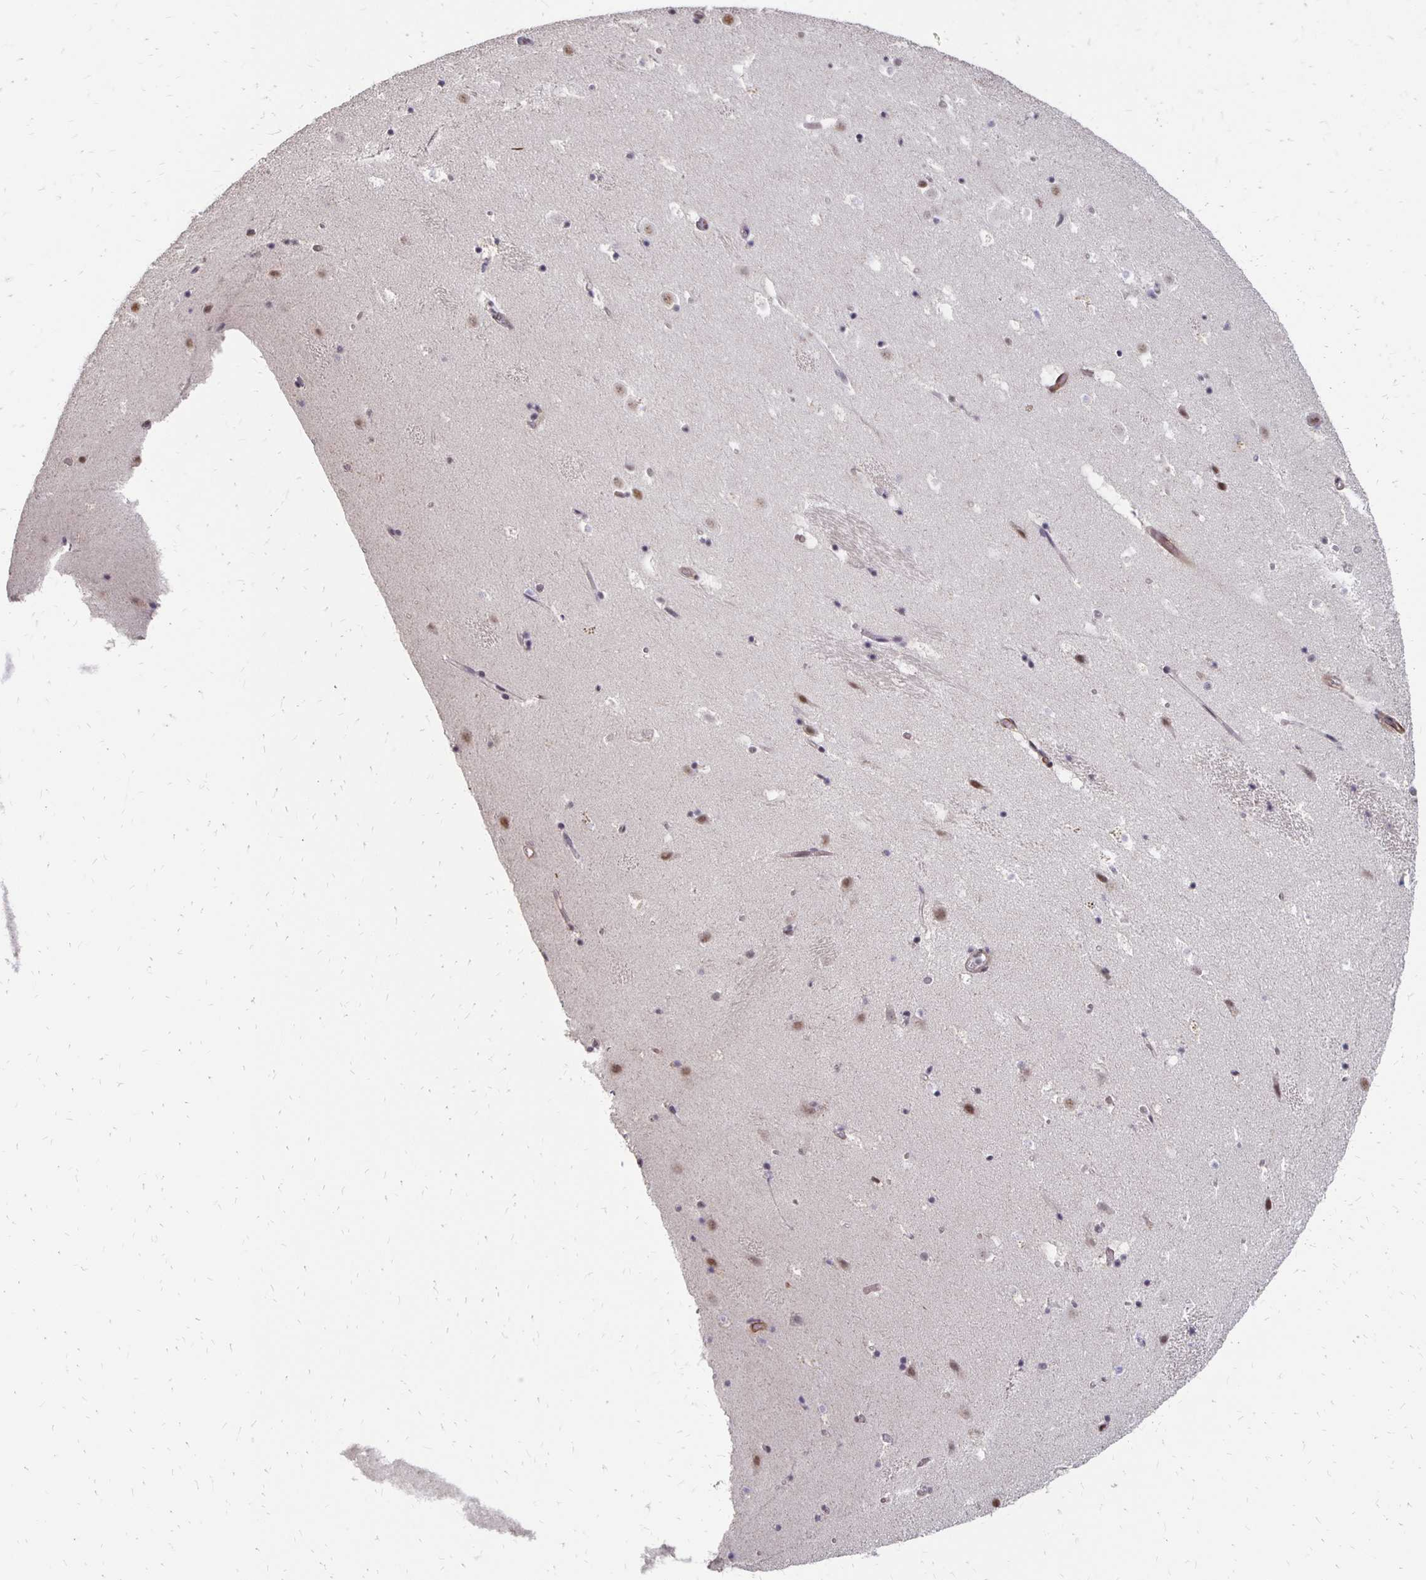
{"staining": {"intensity": "weak", "quantity": "<25%", "location": "nuclear"}, "tissue": "caudate", "cell_type": "Glial cells", "image_type": "normal", "snomed": [{"axis": "morphology", "description": "Normal tissue, NOS"}, {"axis": "topography", "description": "Lateral ventricle wall"}], "caption": "A micrograph of human caudate is negative for staining in glial cells. (Stains: DAB immunohistochemistry (IHC) with hematoxylin counter stain, Microscopy: brightfield microscopy at high magnification).", "gene": "CLASRP", "patient": {"sex": "male", "age": 37}}